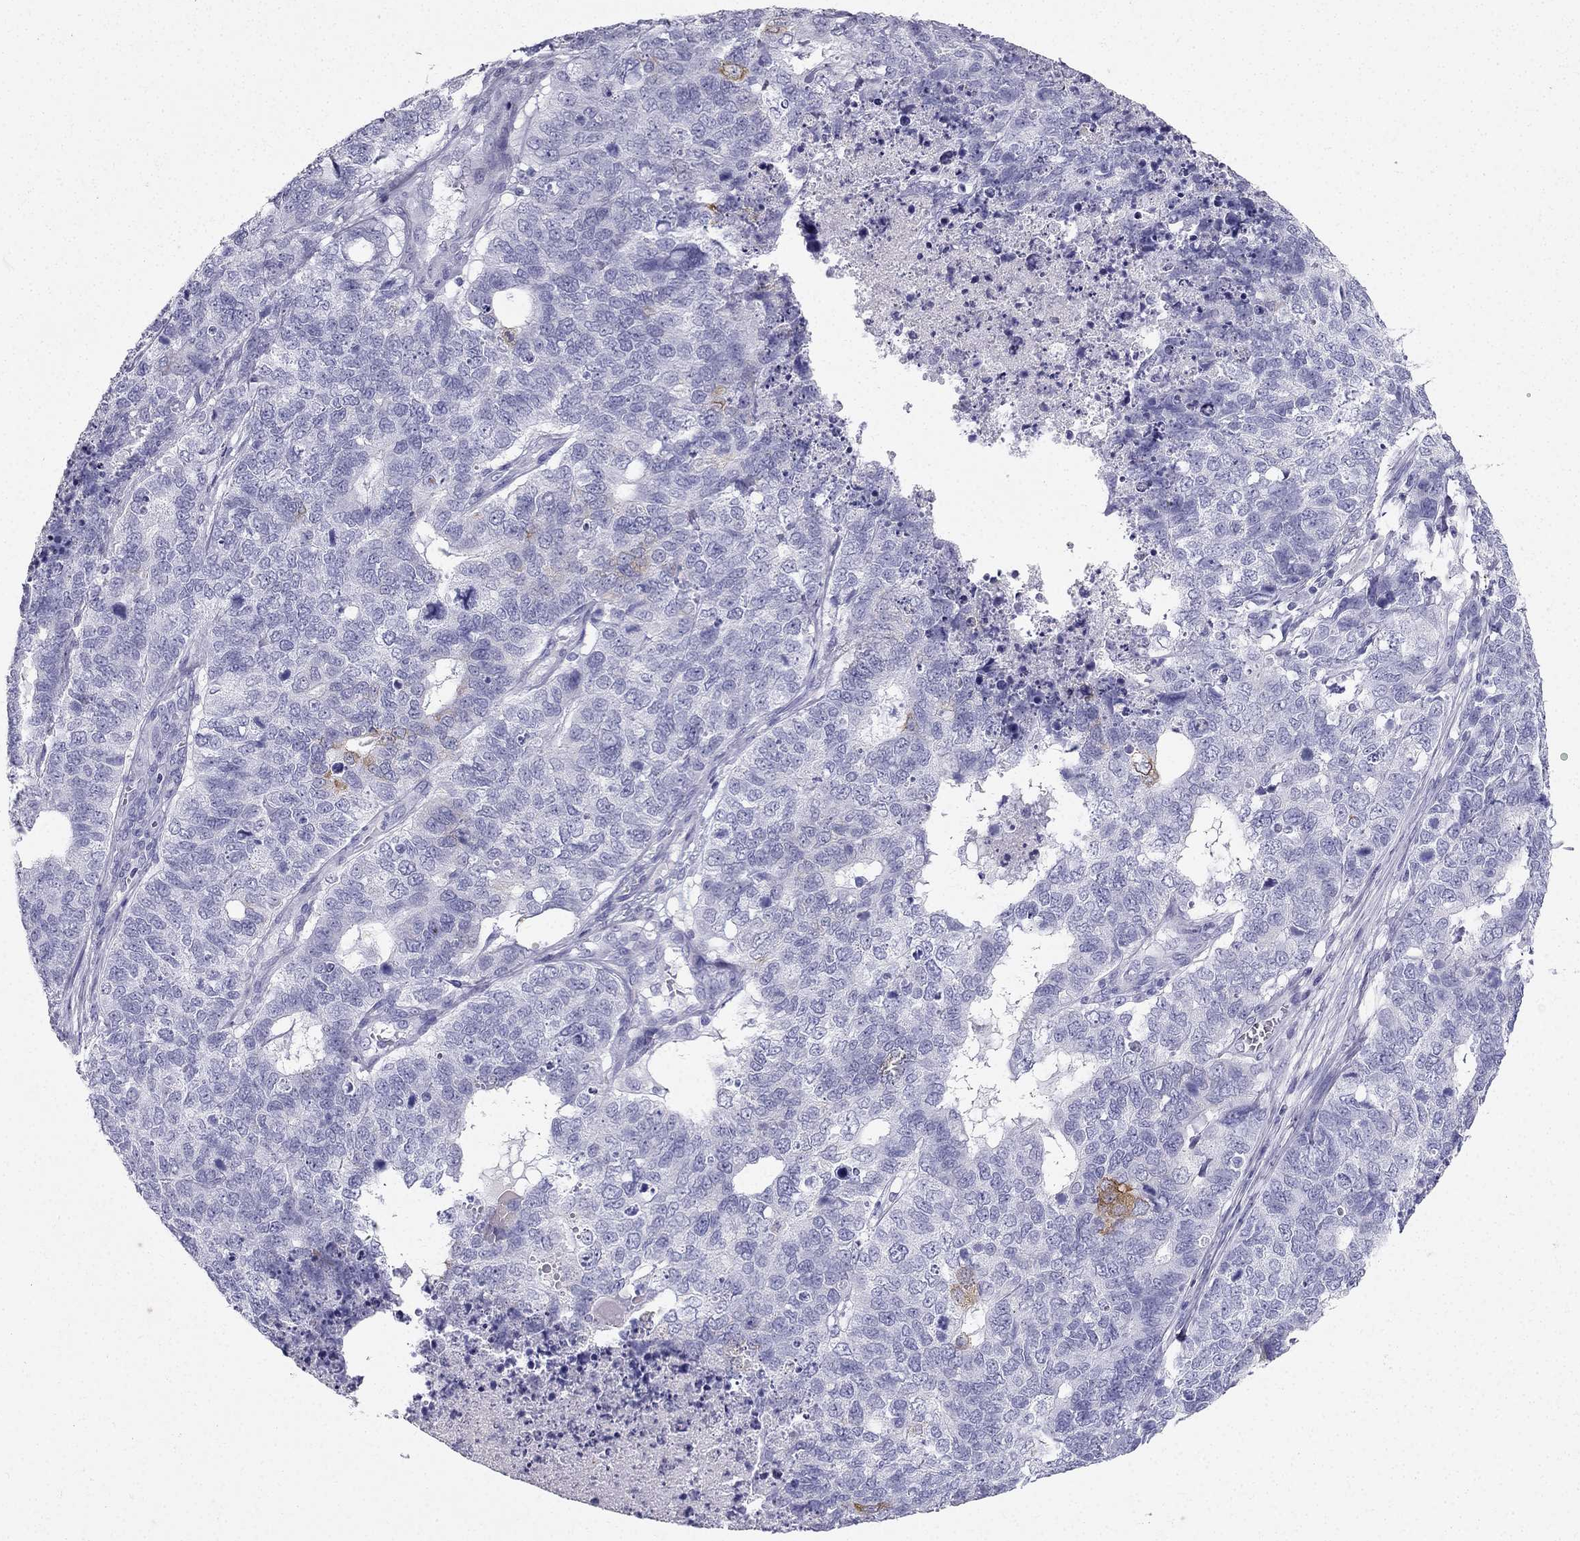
{"staining": {"intensity": "moderate", "quantity": "<25%", "location": "cytoplasmic/membranous"}, "tissue": "cervical cancer", "cell_type": "Tumor cells", "image_type": "cancer", "snomed": [{"axis": "morphology", "description": "Squamous cell carcinoma, NOS"}, {"axis": "topography", "description": "Cervix"}], "caption": "Moderate cytoplasmic/membranous staining is present in approximately <25% of tumor cells in cervical cancer.", "gene": "TFF3", "patient": {"sex": "female", "age": 63}}